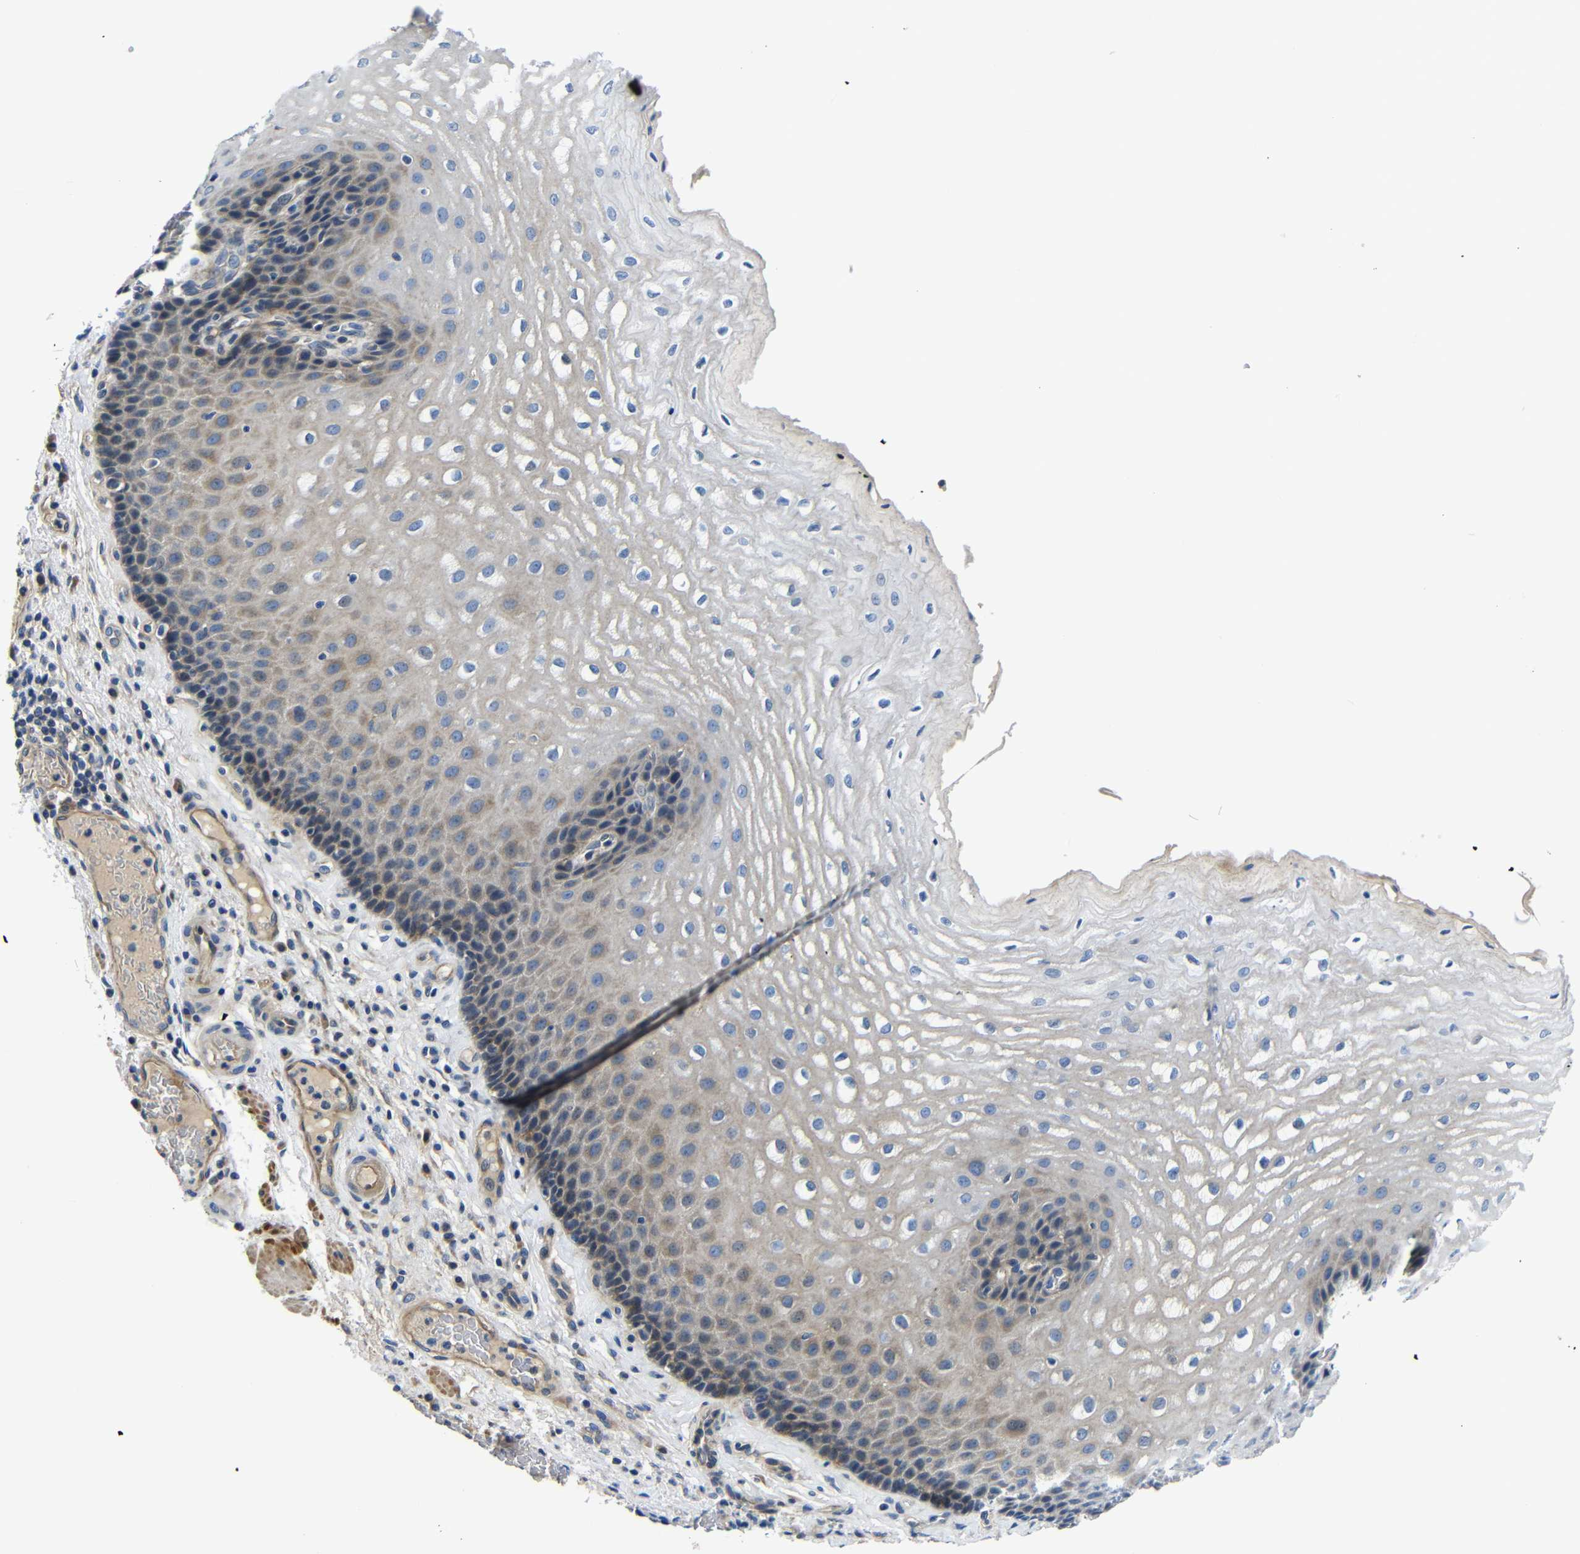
{"staining": {"intensity": "weak", "quantity": "<25%", "location": "cytoplasmic/membranous"}, "tissue": "esophagus", "cell_type": "Squamous epithelial cells", "image_type": "normal", "snomed": [{"axis": "morphology", "description": "Normal tissue, NOS"}, {"axis": "topography", "description": "Esophagus"}], "caption": "An image of human esophagus is negative for staining in squamous epithelial cells. Brightfield microscopy of IHC stained with DAB (brown) and hematoxylin (blue), captured at high magnification.", "gene": "AFDN", "patient": {"sex": "male", "age": 54}}